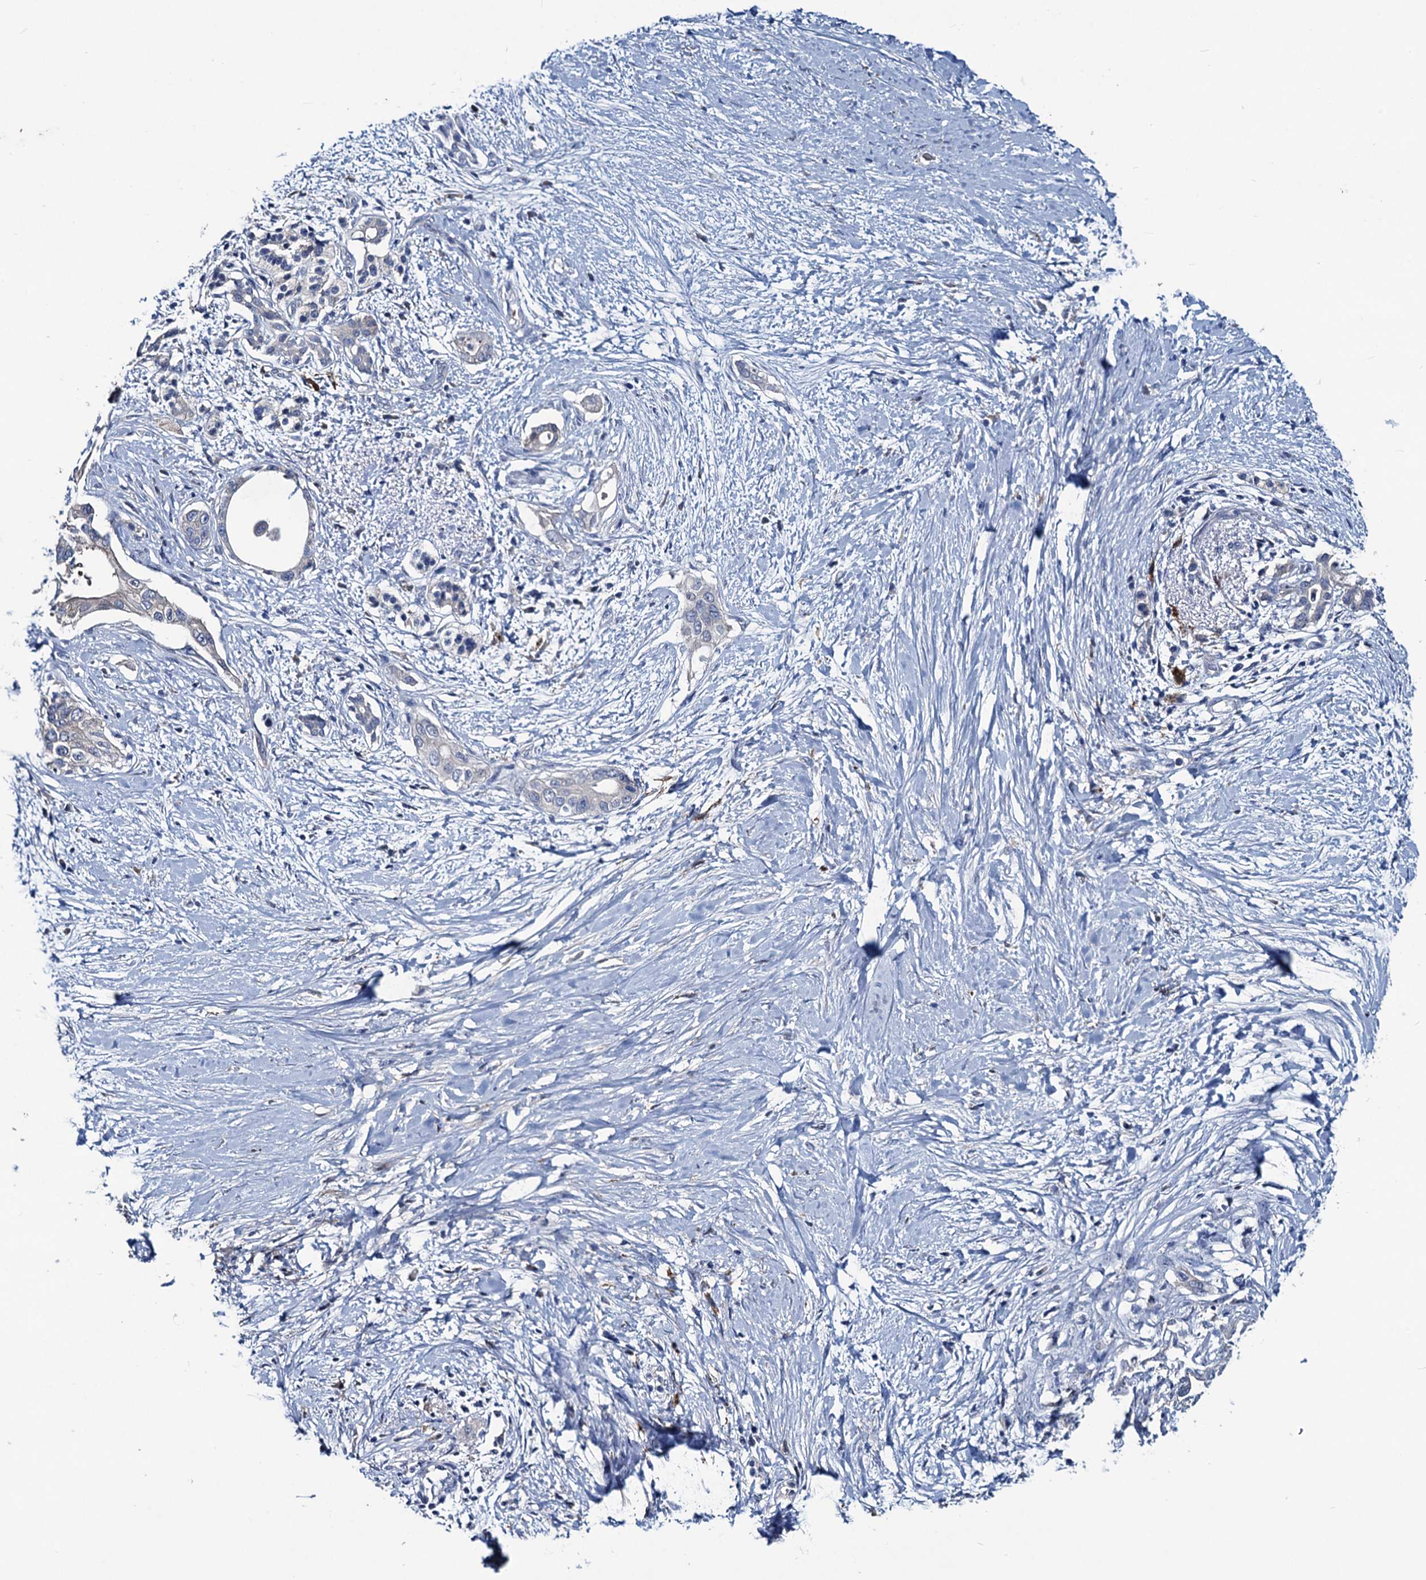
{"staining": {"intensity": "negative", "quantity": "none", "location": "none"}, "tissue": "pancreatic cancer", "cell_type": "Tumor cells", "image_type": "cancer", "snomed": [{"axis": "morphology", "description": "Normal tissue, NOS"}, {"axis": "morphology", "description": "Adenocarcinoma, NOS"}, {"axis": "topography", "description": "Pancreas"}, {"axis": "topography", "description": "Peripheral nerve tissue"}], "caption": "Tumor cells are negative for protein expression in human pancreatic cancer (adenocarcinoma).", "gene": "RTKN2", "patient": {"sex": "male", "age": 59}}